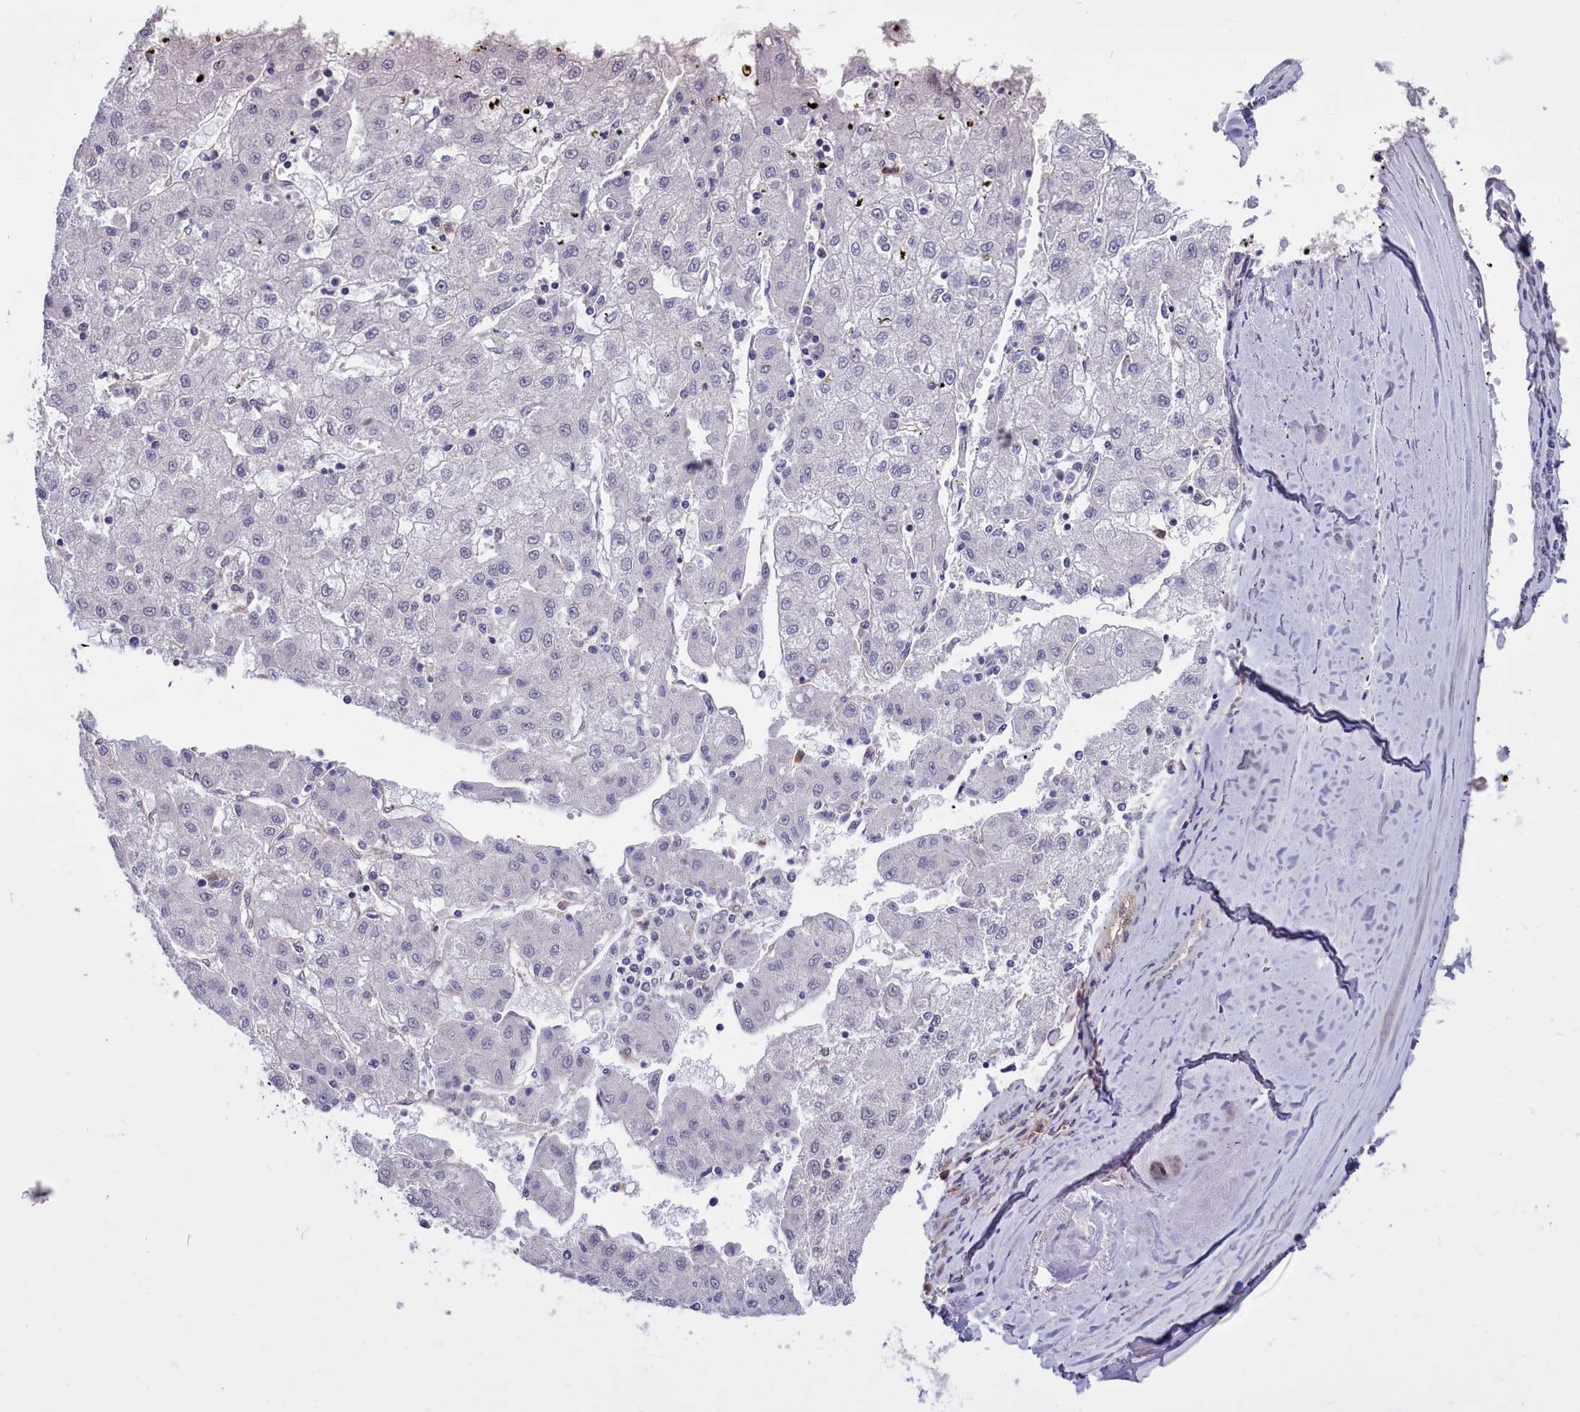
{"staining": {"intensity": "negative", "quantity": "none", "location": "none"}, "tissue": "liver cancer", "cell_type": "Tumor cells", "image_type": "cancer", "snomed": [{"axis": "morphology", "description": "Carcinoma, Hepatocellular, NOS"}, {"axis": "topography", "description": "Liver"}], "caption": "IHC photomicrograph of hepatocellular carcinoma (liver) stained for a protein (brown), which exhibits no staining in tumor cells.", "gene": "BCAR1", "patient": {"sex": "male", "age": 72}}